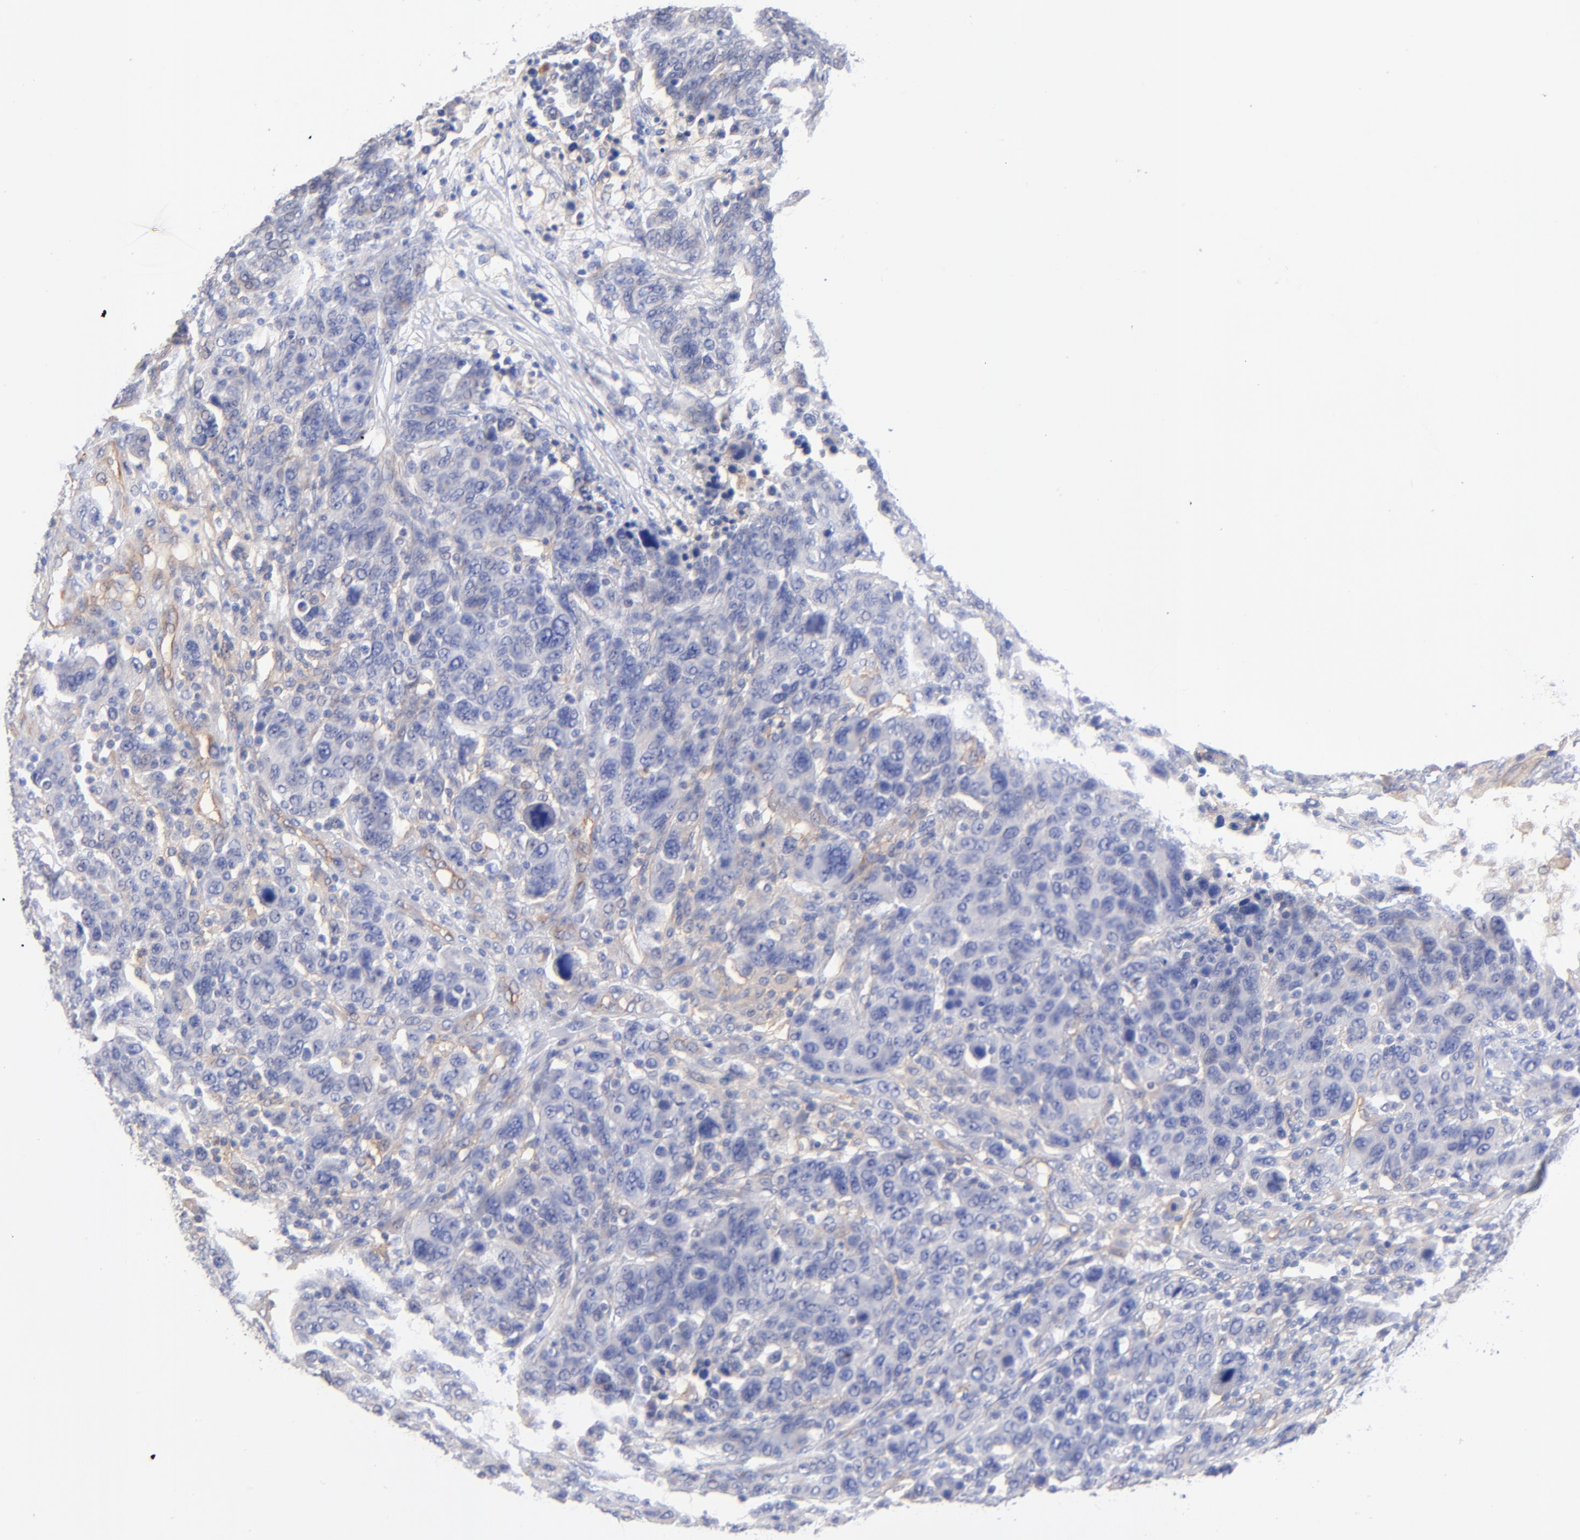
{"staining": {"intensity": "negative", "quantity": "none", "location": "none"}, "tissue": "breast cancer", "cell_type": "Tumor cells", "image_type": "cancer", "snomed": [{"axis": "morphology", "description": "Duct carcinoma"}, {"axis": "topography", "description": "Breast"}], "caption": "Tumor cells are negative for protein expression in human invasive ductal carcinoma (breast). Brightfield microscopy of immunohistochemistry stained with DAB (3,3'-diaminobenzidine) (brown) and hematoxylin (blue), captured at high magnification.", "gene": "SLC44A2", "patient": {"sex": "female", "age": 37}}